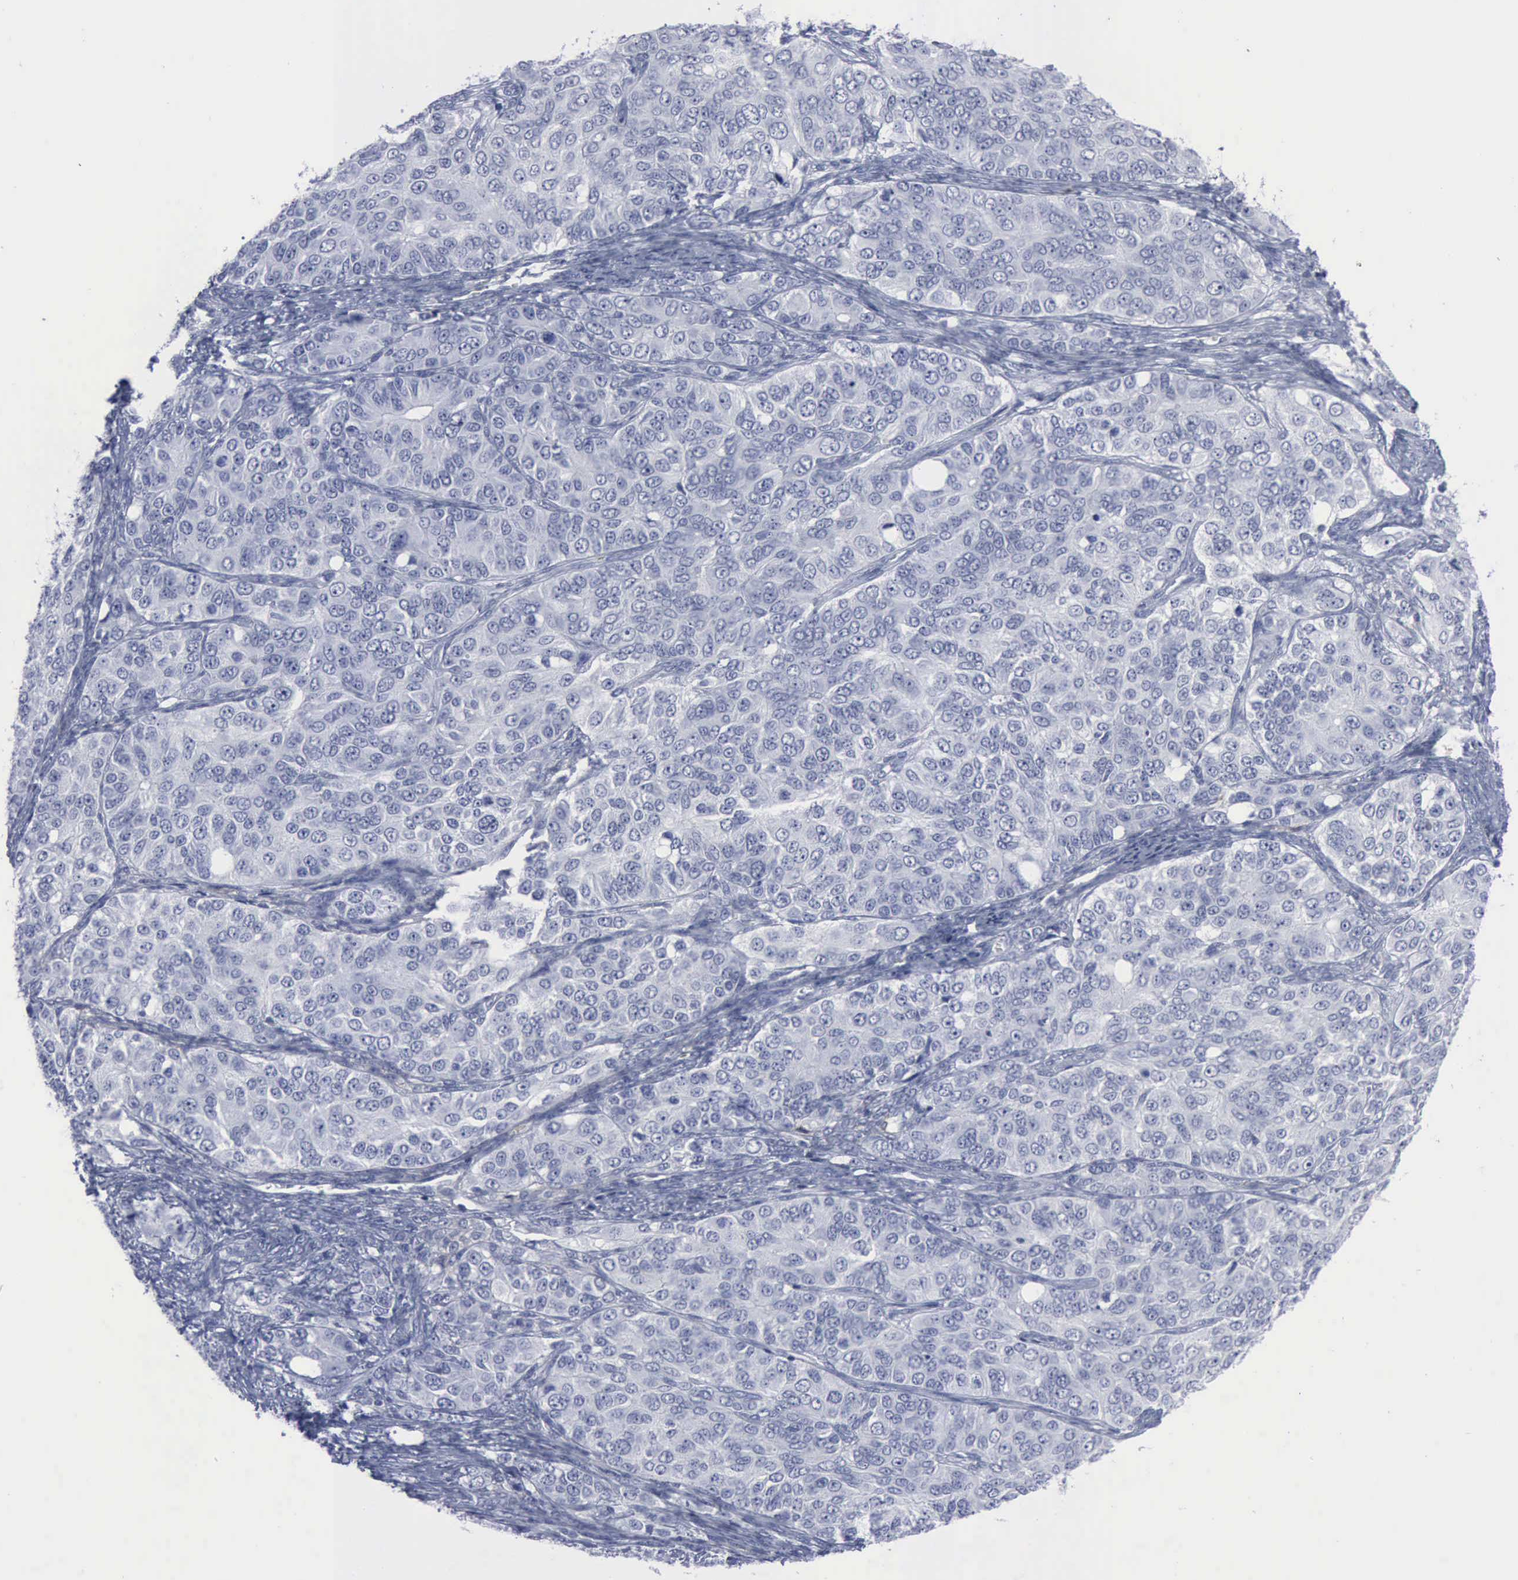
{"staining": {"intensity": "negative", "quantity": "none", "location": "none"}, "tissue": "ovarian cancer", "cell_type": "Tumor cells", "image_type": "cancer", "snomed": [{"axis": "morphology", "description": "Carcinoma, endometroid"}, {"axis": "topography", "description": "Ovary"}], "caption": "Histopathology image shows no significant protein positivity in tumor cells of ovarian cancer. (Stains: DAB immunohistochemistry (IHC) with hematoxylin counter stain, Microscopy: brightfield microscopy at high magnification).", "gene": "VCAM1", "patient": {"sex": "female", "age": 51}}